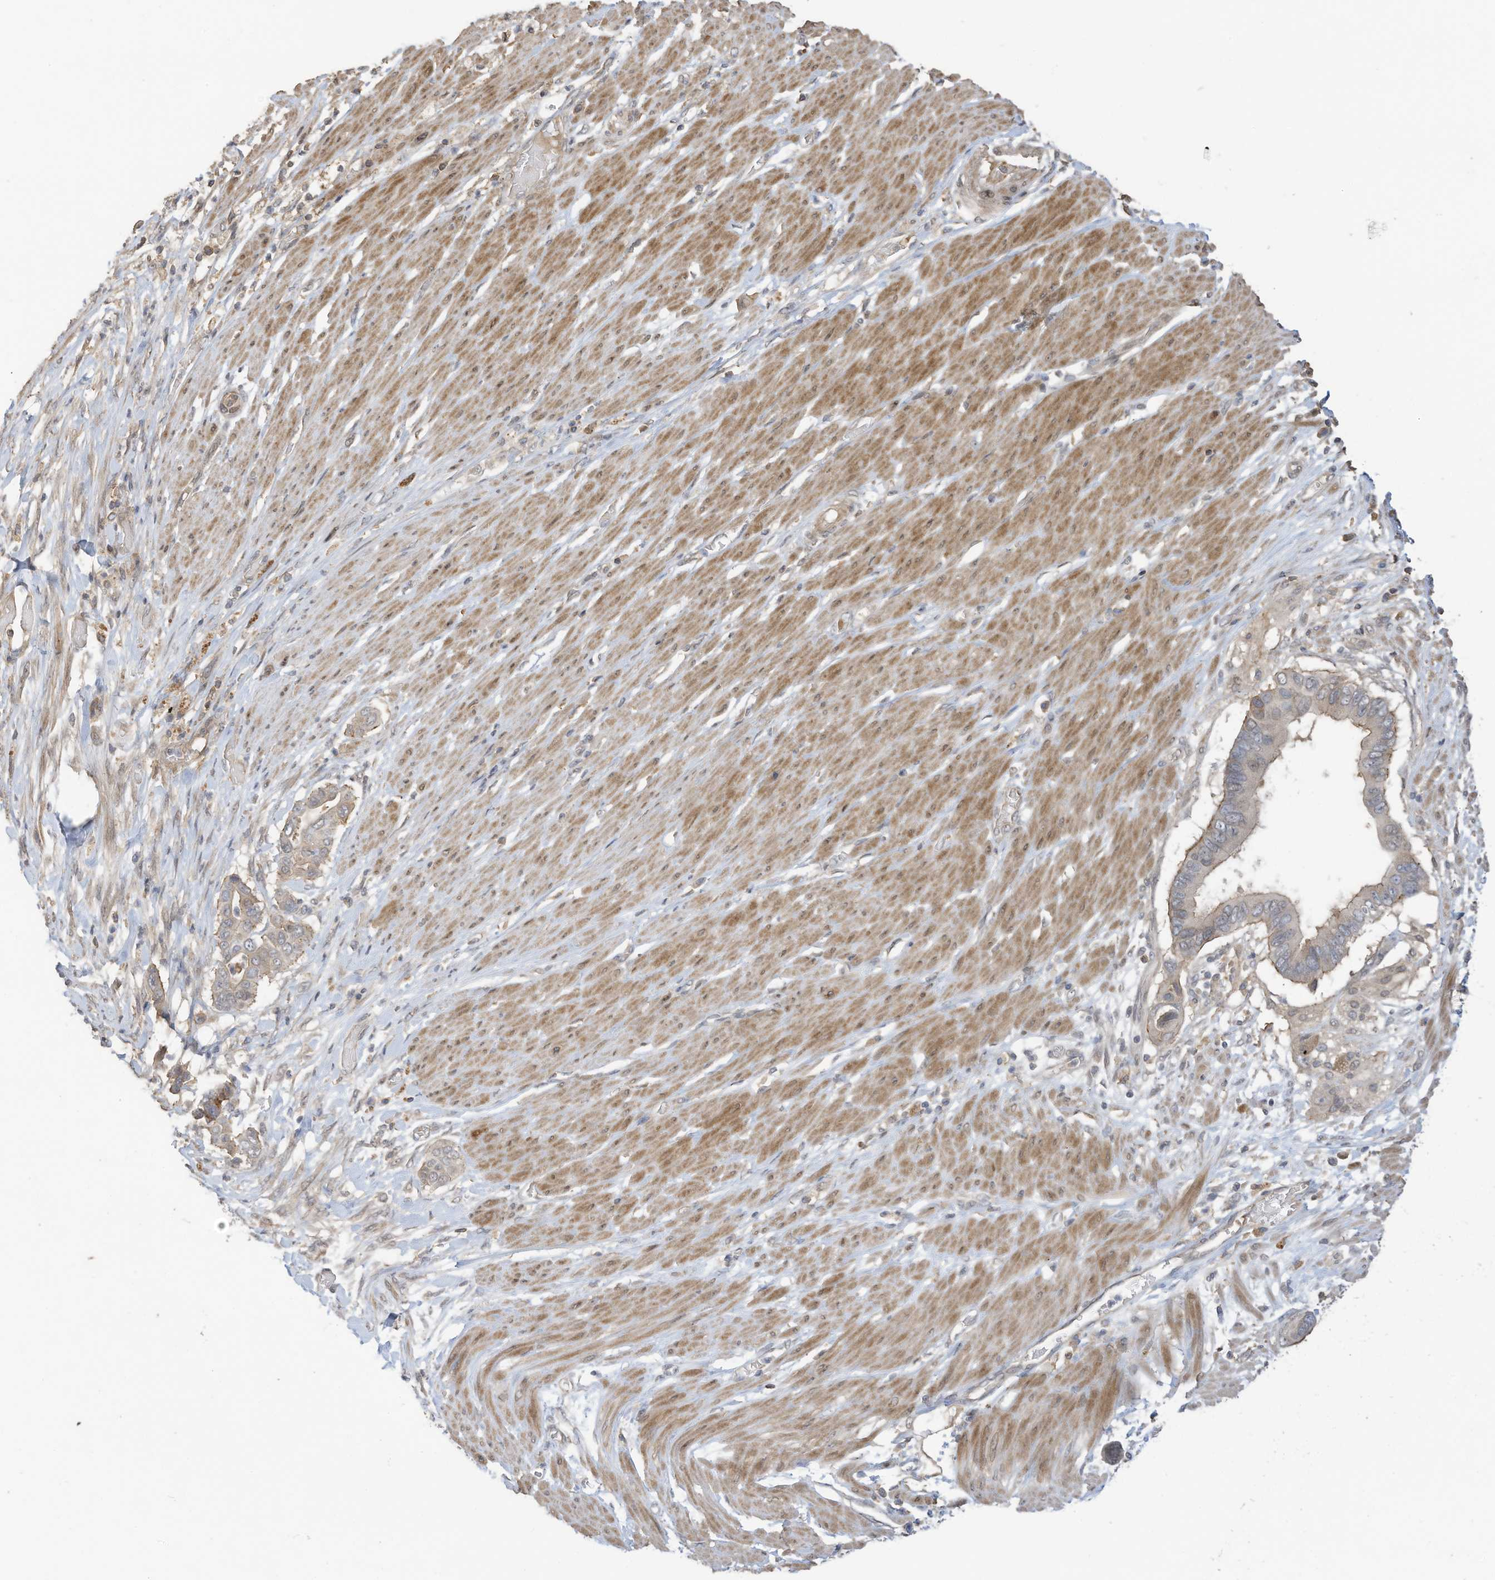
{"staining": {"intensity": "weak", "quantity": "<25%", "location": "cytoplasmic/membranous"}, "tissue": "pancreatic cancer", "cell_type": "Tumor cells", "image_type": "cancer", "snomed": [{"axis": "morphology", "description": "Adenocarcinoma, NOS"}, {"axis": "topography", "description": "Pancreas"}], "caption": "A micrograph of human pancreatic adenocarcinoma is negative for staining in tumor cells.", "gene": "REC8", "patient": {"sex": "male", "age": 68}}